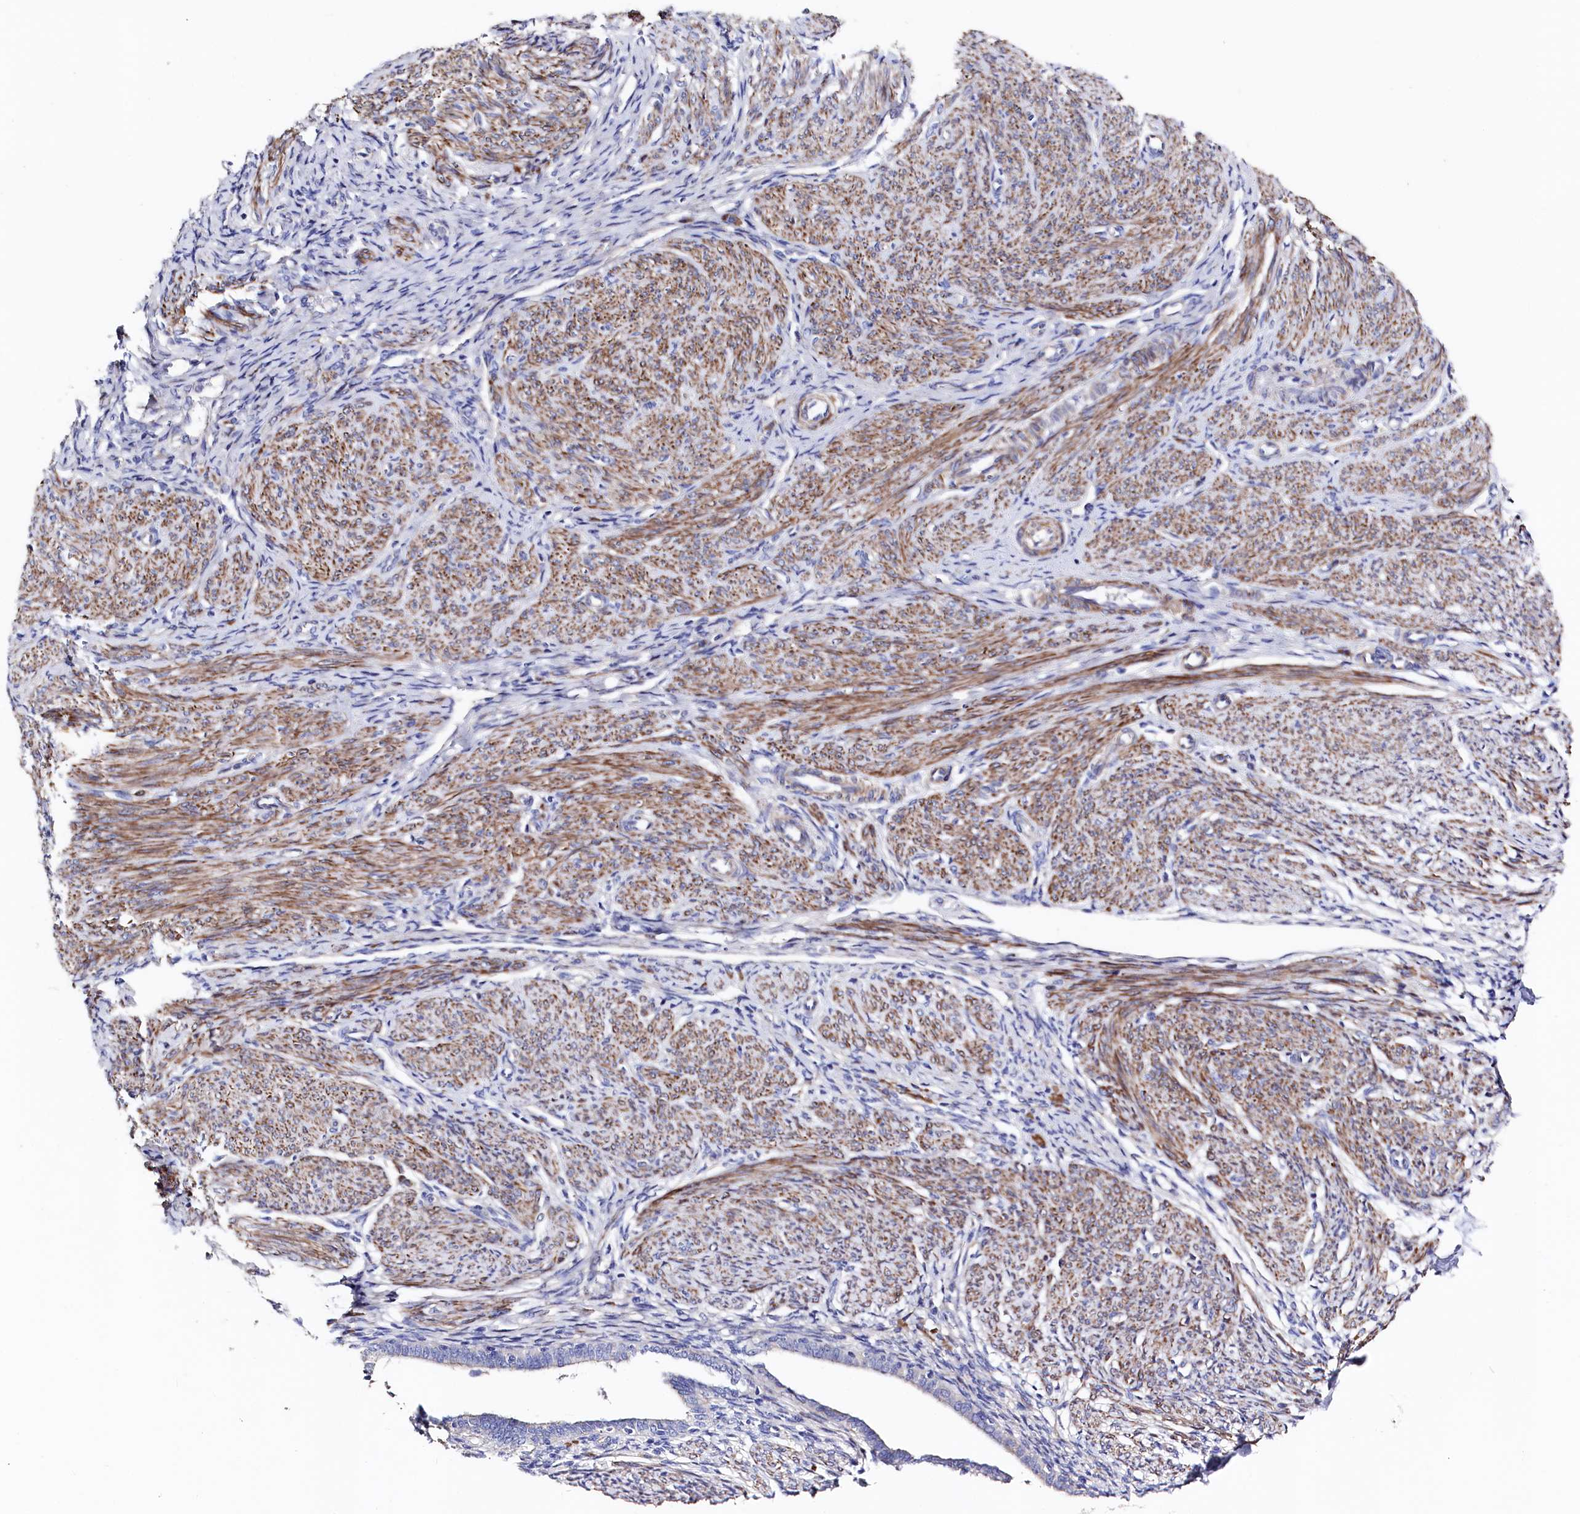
{"staining": {"intensity": "negative", "quantity": "none", "location": "none"}, "tissue": "endometrium", "cell_type": "Cells in endometrial stroma", "image_type": "normal", "snomed": [{"axis": "morphology", "description": "Normal tissue, NOS"}, {"axis": "topography", "description": "Endometrium"}], "caption": "High power microscopy photomicrograph of an immunohistochemistry histopathology image of unremarkable endometrium, revealing no significant positivity in cells in endometrial stroma.", "gene": "WNT8A", "patient": {"sex": "female", "age": 72}}